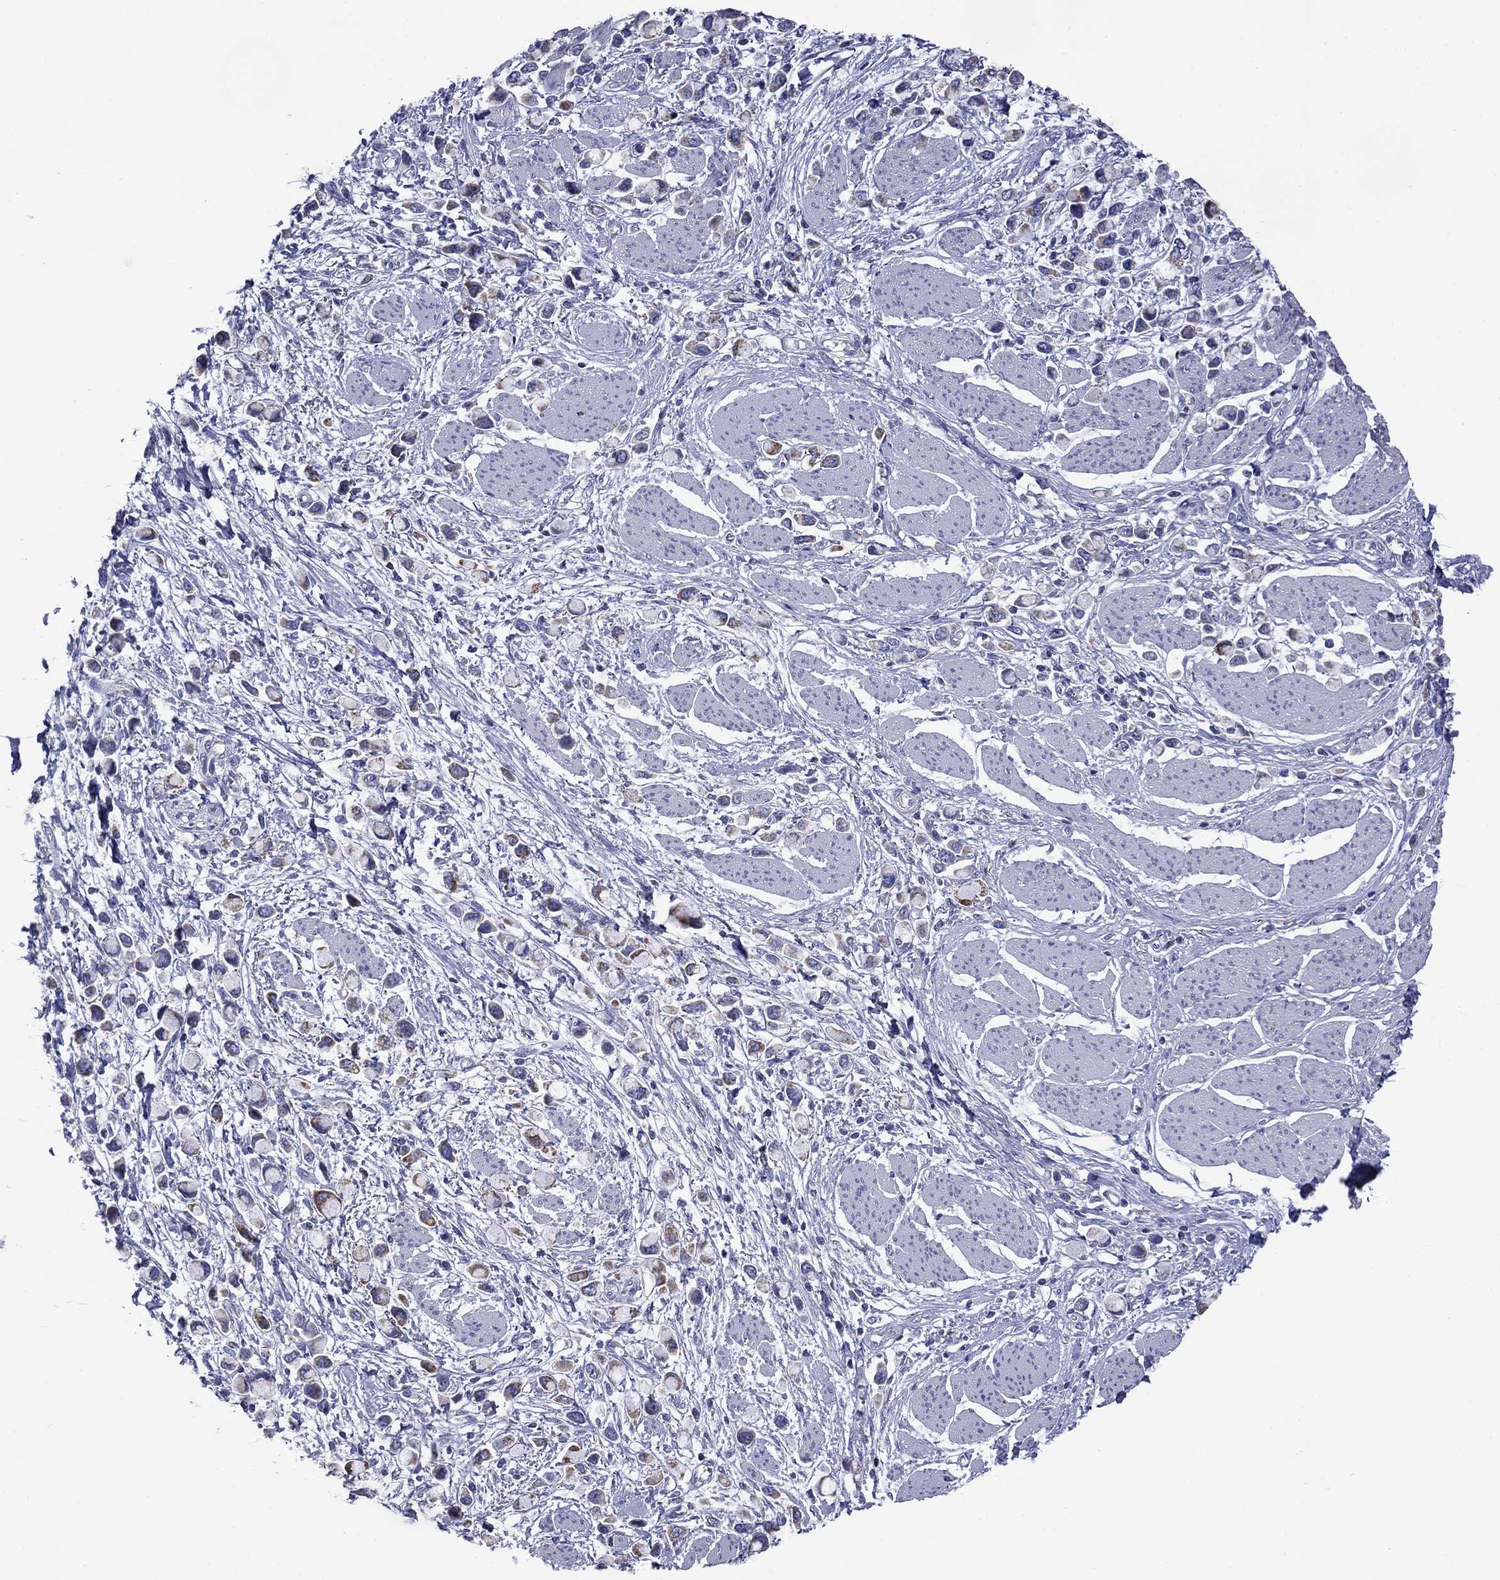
{"staining": {"intensity": "moderate", "quantity": "<25%", "location": "cytoplasmic/membranous"}, "tissue": "stomach cancer", "cell_type": "Tumor cells", "image_type": "cancer", "snomed": [{"axis": "morphology", "description": "Adenocarcinoma, NOS"}, {"axis": "topography", "description": "Stomach"}], "caption": "A brown stain highlights moderate cytoplasmic/membranous positivity of a protein in stomach cancer (adenocarcinoma) tumor cells. (DAB (3,3'-diaminobenzidine) = brown stain, brightfield microscopy at high magnification).", "gene": "ACADSB", "patient": {"sex": "female", "age": 81}}